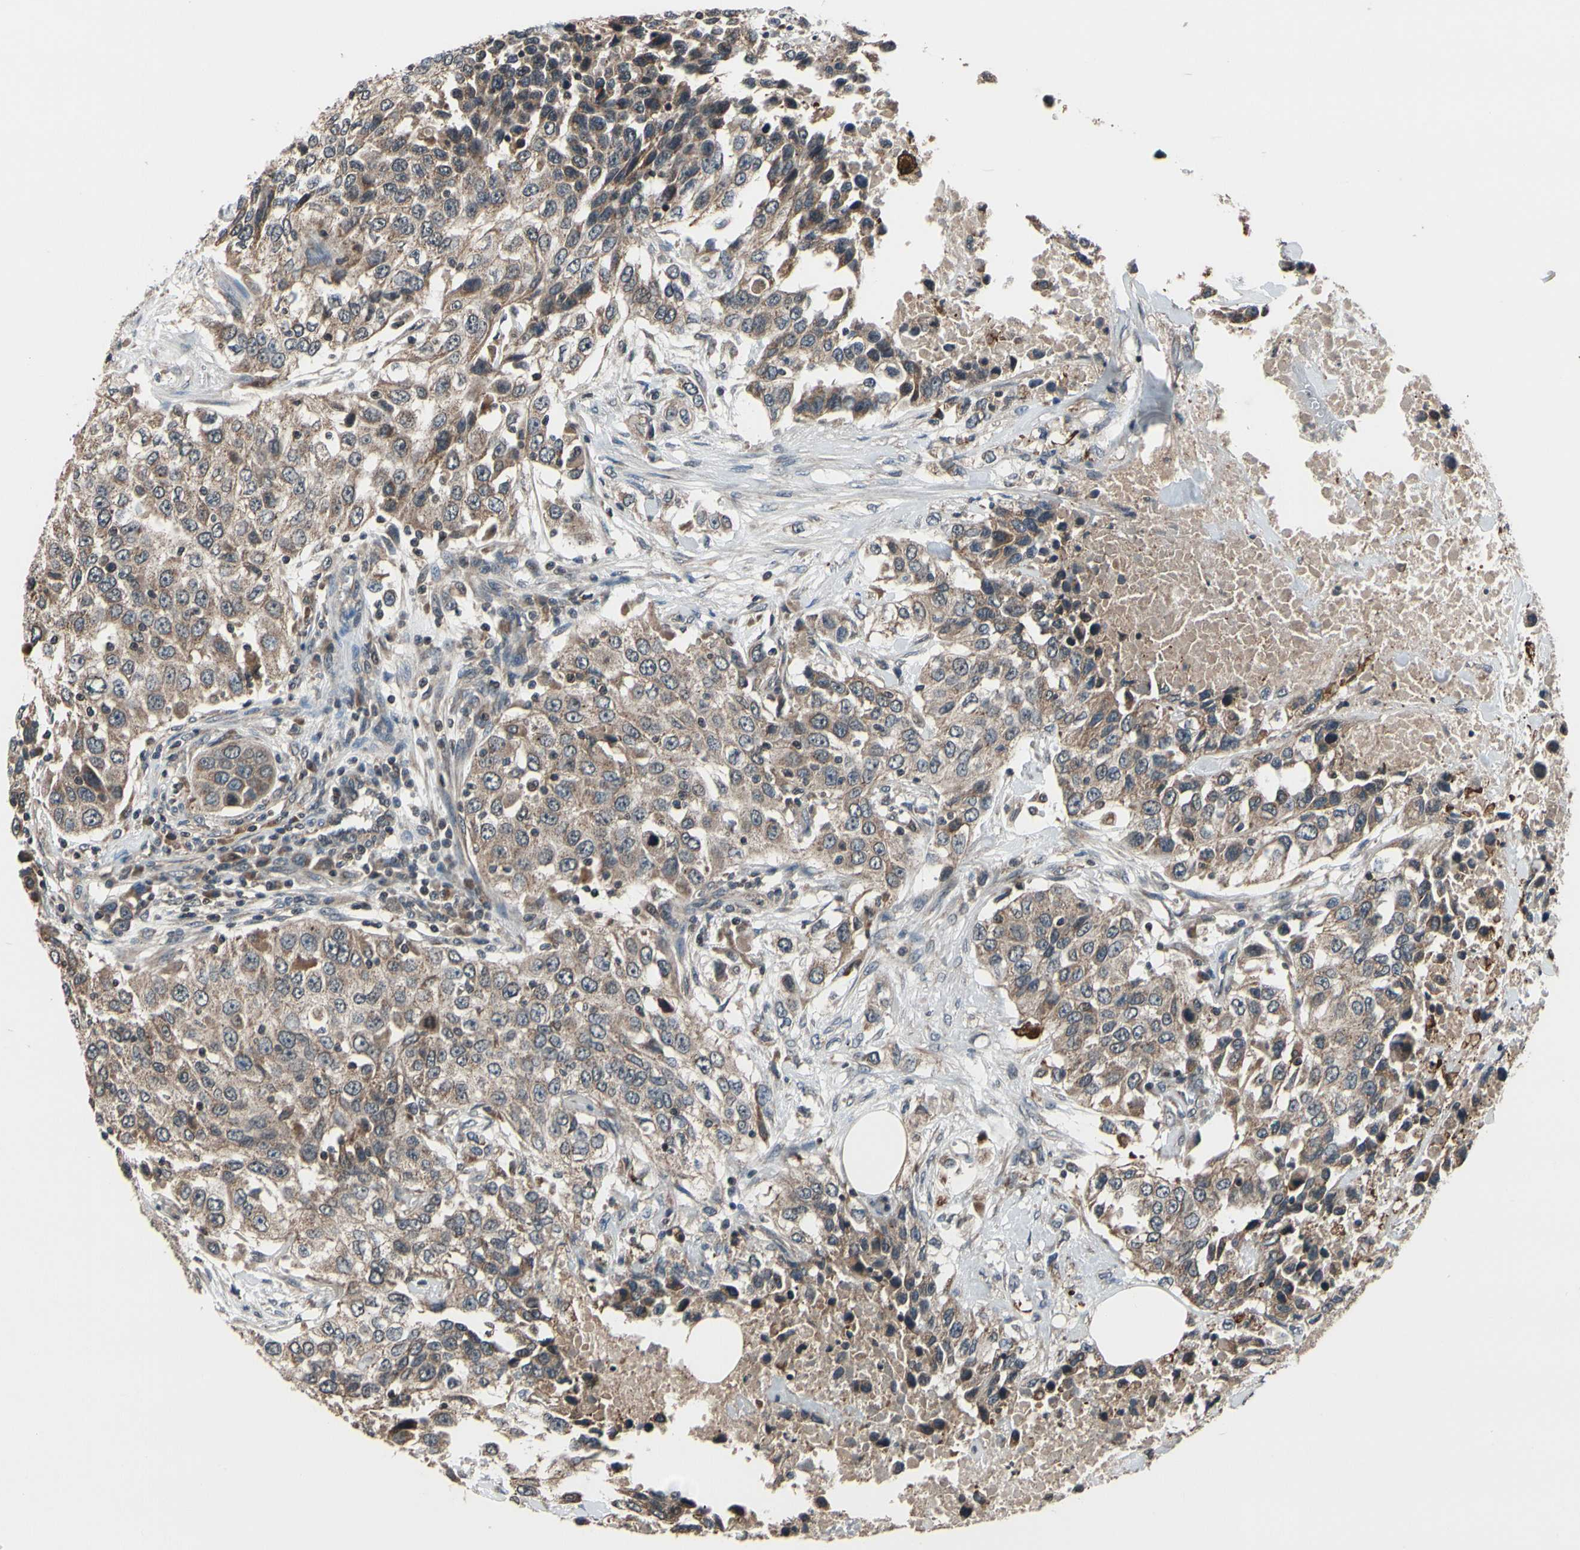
{"staining": {"intensity": "weak", "quantity": ">75%", "location": "cytoplasmic/membranous"}, "tissue": "urothelial cancer", "cell_type": "Tumor cells", "image_type": "cancer", "snomed": [{"axis": "morphology", "description": "Urothelial carcinoma, High grade"}, {"axis": "topography", "description": "Urinary bladder"}], "caption": "Protein staining by immunohistochemistry exhibits weak cytoplasmic/membranous expression in about >75% of tumor cells in urothelial cancer. The staining is performed using DAB (3,3'-diaminobenzidine) brown chromogen to label protein expression. The nuclei are counter-stained blue using hematoxylin.", "gene": "MBTPS2", "patient": {"sex": "female", "age": 80}}